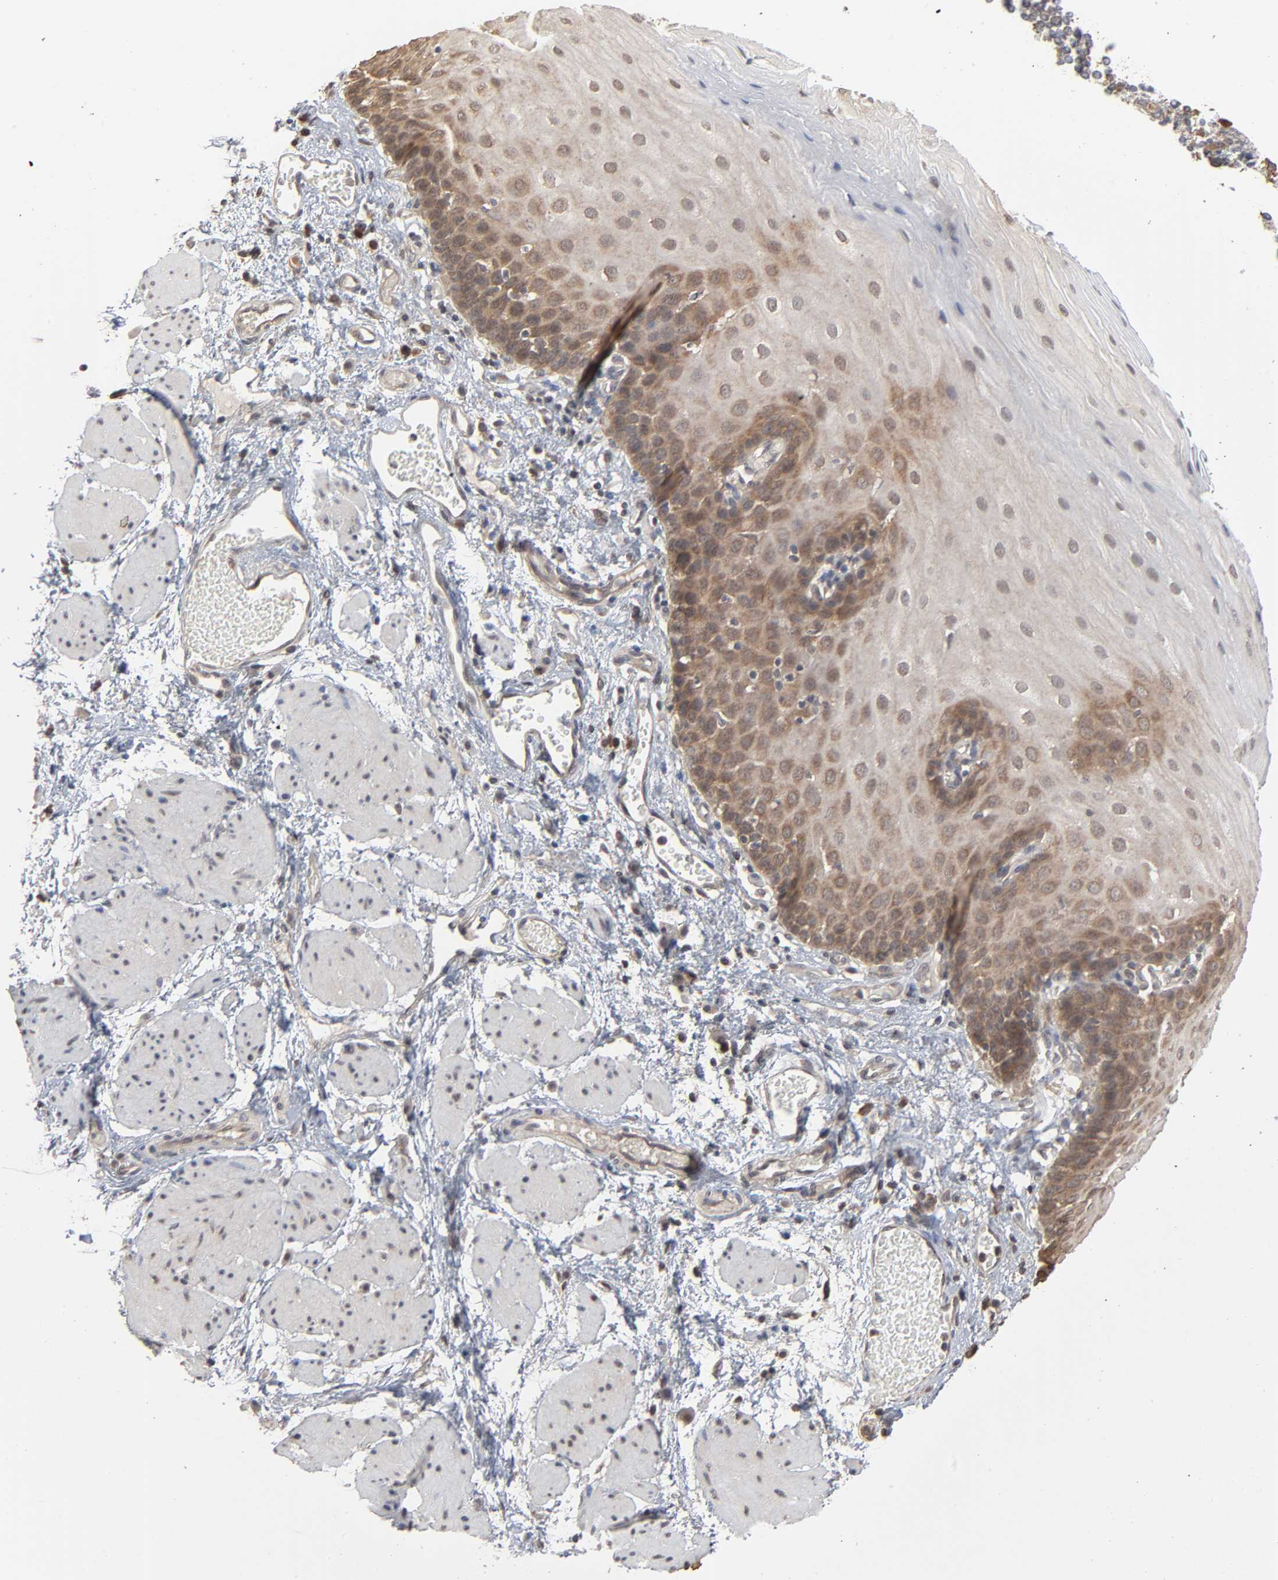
{"staining": {"intensity": "weak", "quantity": ">75%", "location": "cytoplasmic/membranous,nuclear"}, "tissue": "esophagus", "cell_type": "Squamous epithelial cells", "image_type": "normal", "snomed": [{"axis": "morphology", "description": "Normal tissue, NOS"}, {"axis": "topography", "description": "Esophagus"}], "caption": "Approximately >75% of squamous epithelial cells in benign esophagus display weak cytoplasmic/membranous,nuclear protein staining as visualized by brown immunohistochemical staining.", "gene": "SCFD1", "patient": {"sex": "male", "age": 69}}